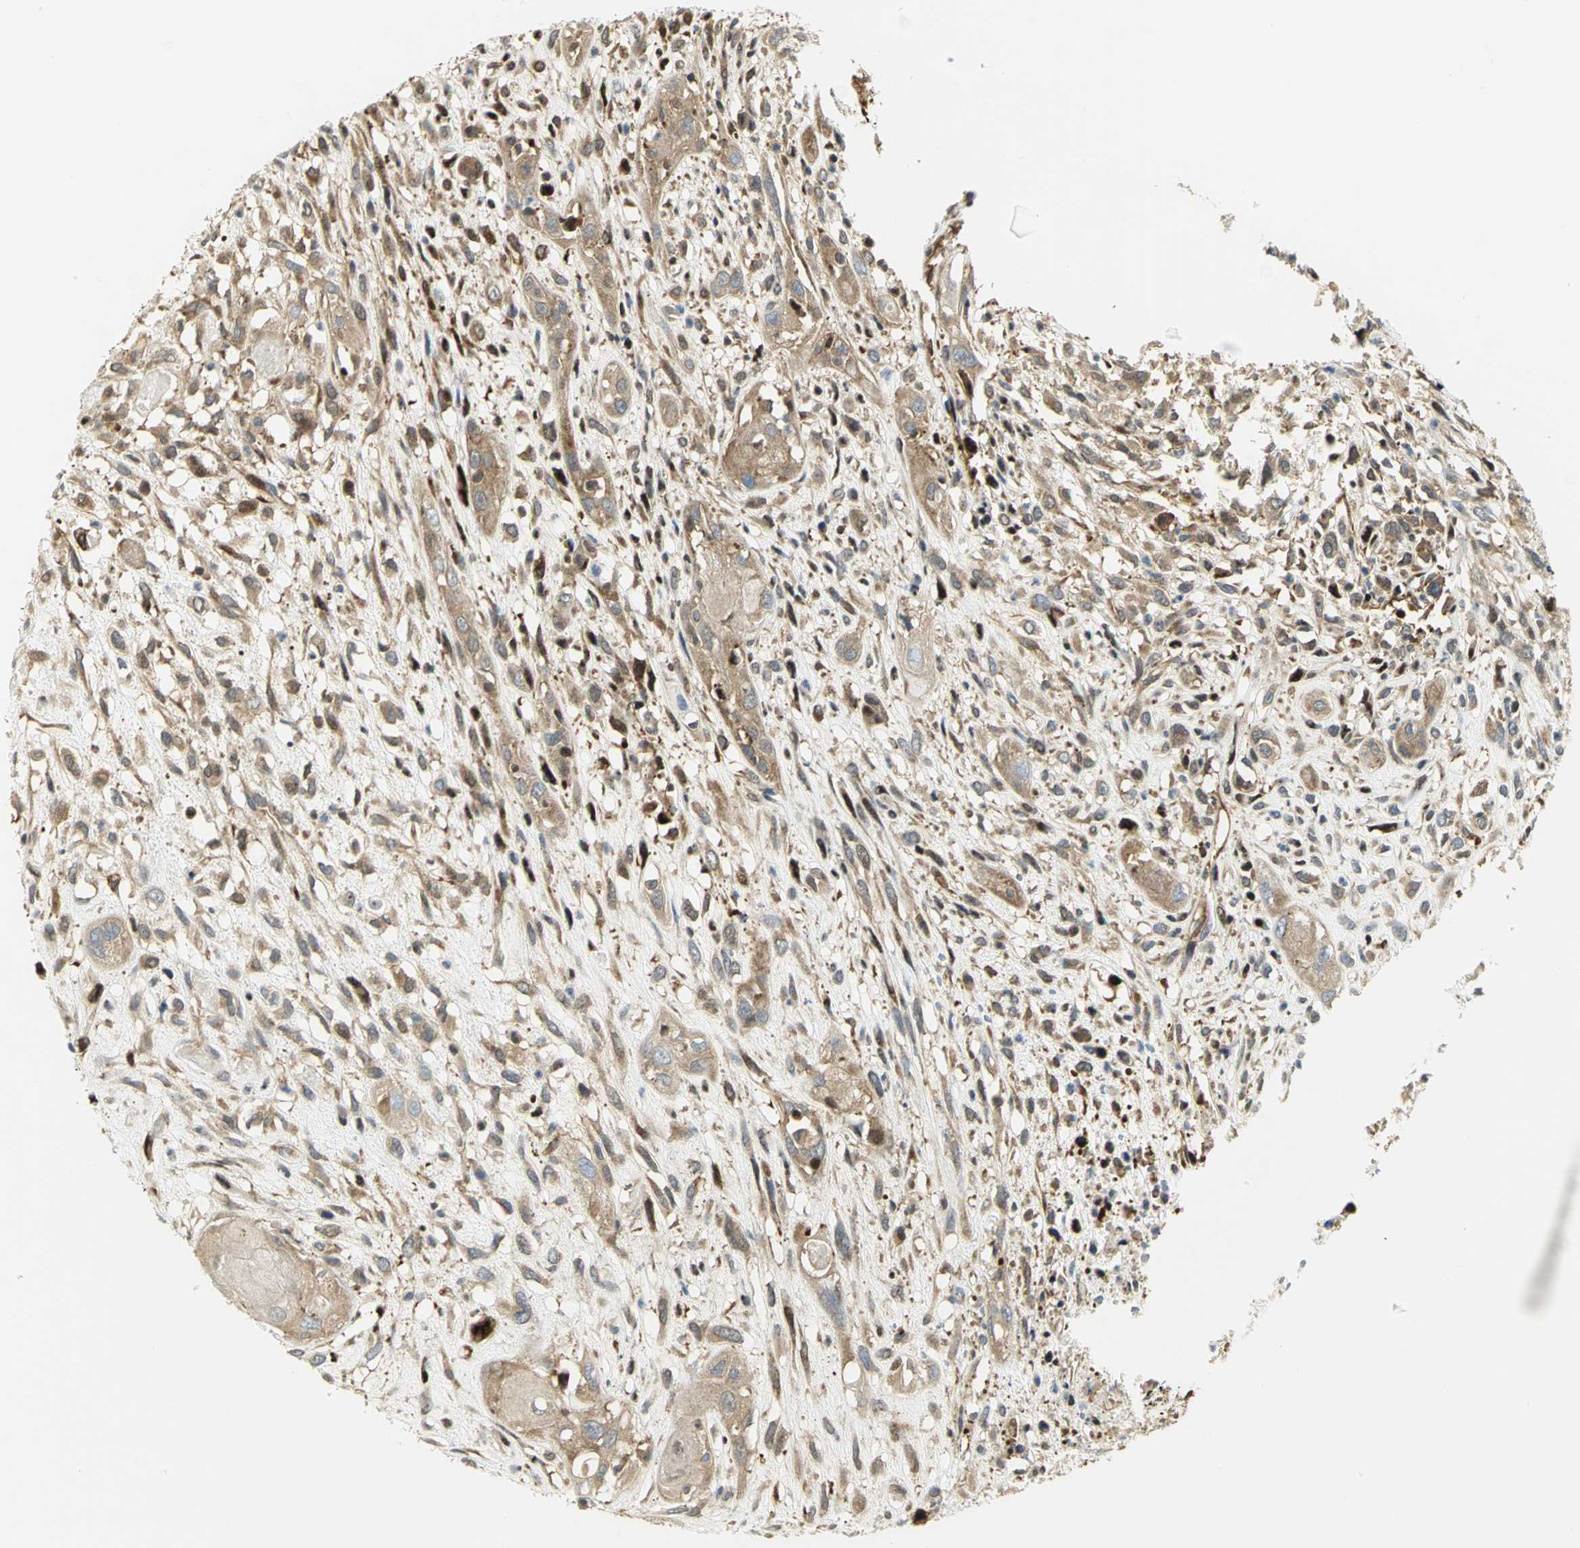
{"staining": {"intensity": "moderate", "quantity": ">75%", "location": "cytoplasmic/membranous"}, "tissue": "head and neck cancer", "cell_type": "Tumor cells", "image_type": "cancer", "snomed": [{"axis": "morphology", "description": "Necrosis, NOS"}, {"axis": "morphology", "description": "Neoplasm, malignant, NOS"}, {"axis": "topography", "description": "Salivary gland"}, {"axis": "topography", "description": "Head-Neck"}], "caption": "Human head and neck cancer stained for a protein (brown) exhibits moderate cytoplasmic/membranous positive staining in about >75% of tumor cells.", "gene": "EEA1", "patient": {"sex": "male", "age": 43}}